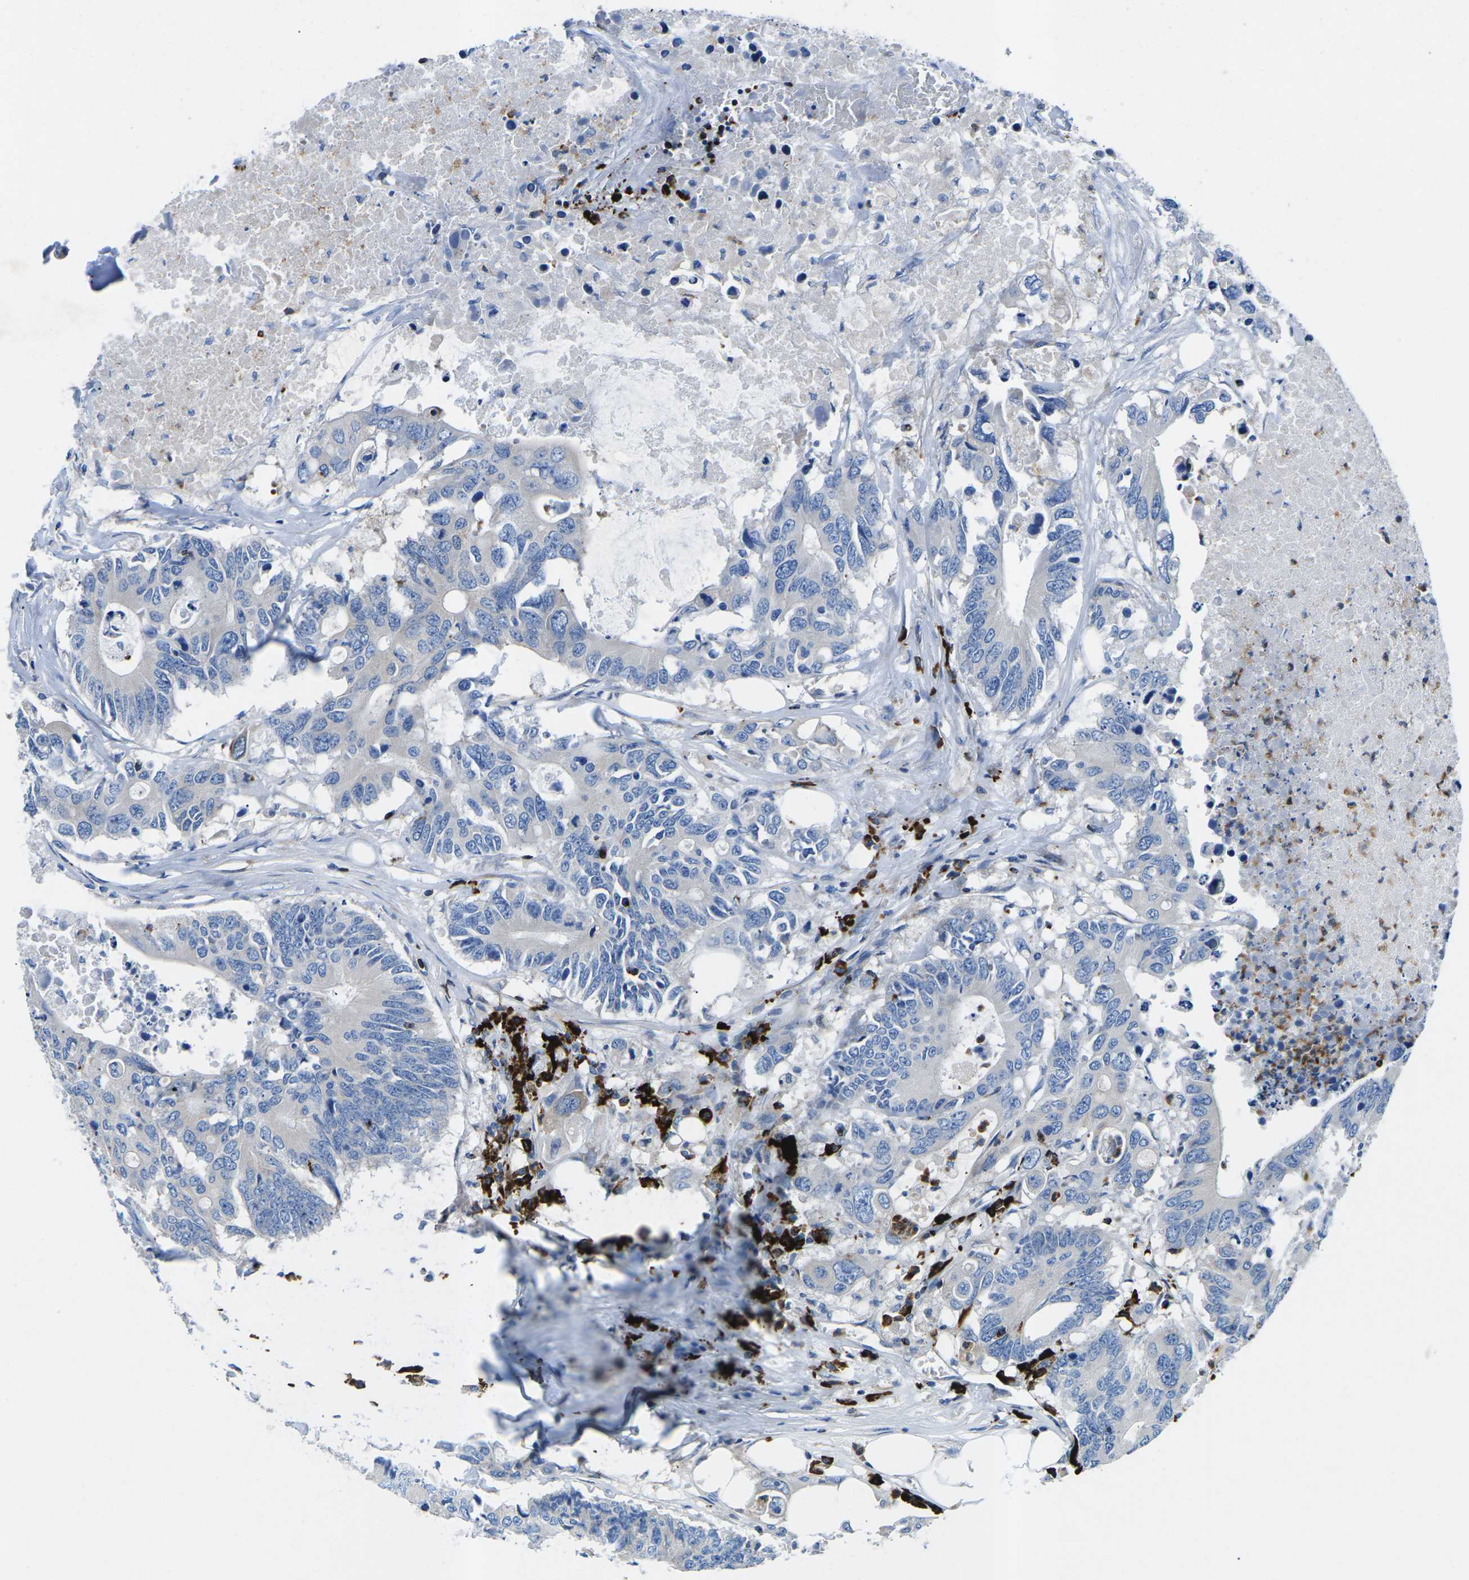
{"staining": {"intensity": "negative", "quantity": "none", "location": "none"}, "tissue": "colorectal cancer", "cell_type": "Tumor cells", "image_type": "cancer", "snomed": [{"axis": "morphology", "description": "Adenocarcinoma, NOS"}, {"axis": "topography", "description": "Colon"}], "caption": "High magnification brightfield microscopy of adenocarcinoma (colorectal) stained with DAB (brown) and counterstained with hematoxylin (blue): tumor cells show no significant positivity.", "gene": "MC4R", "patient": {"sex": "male", "age": 71}}